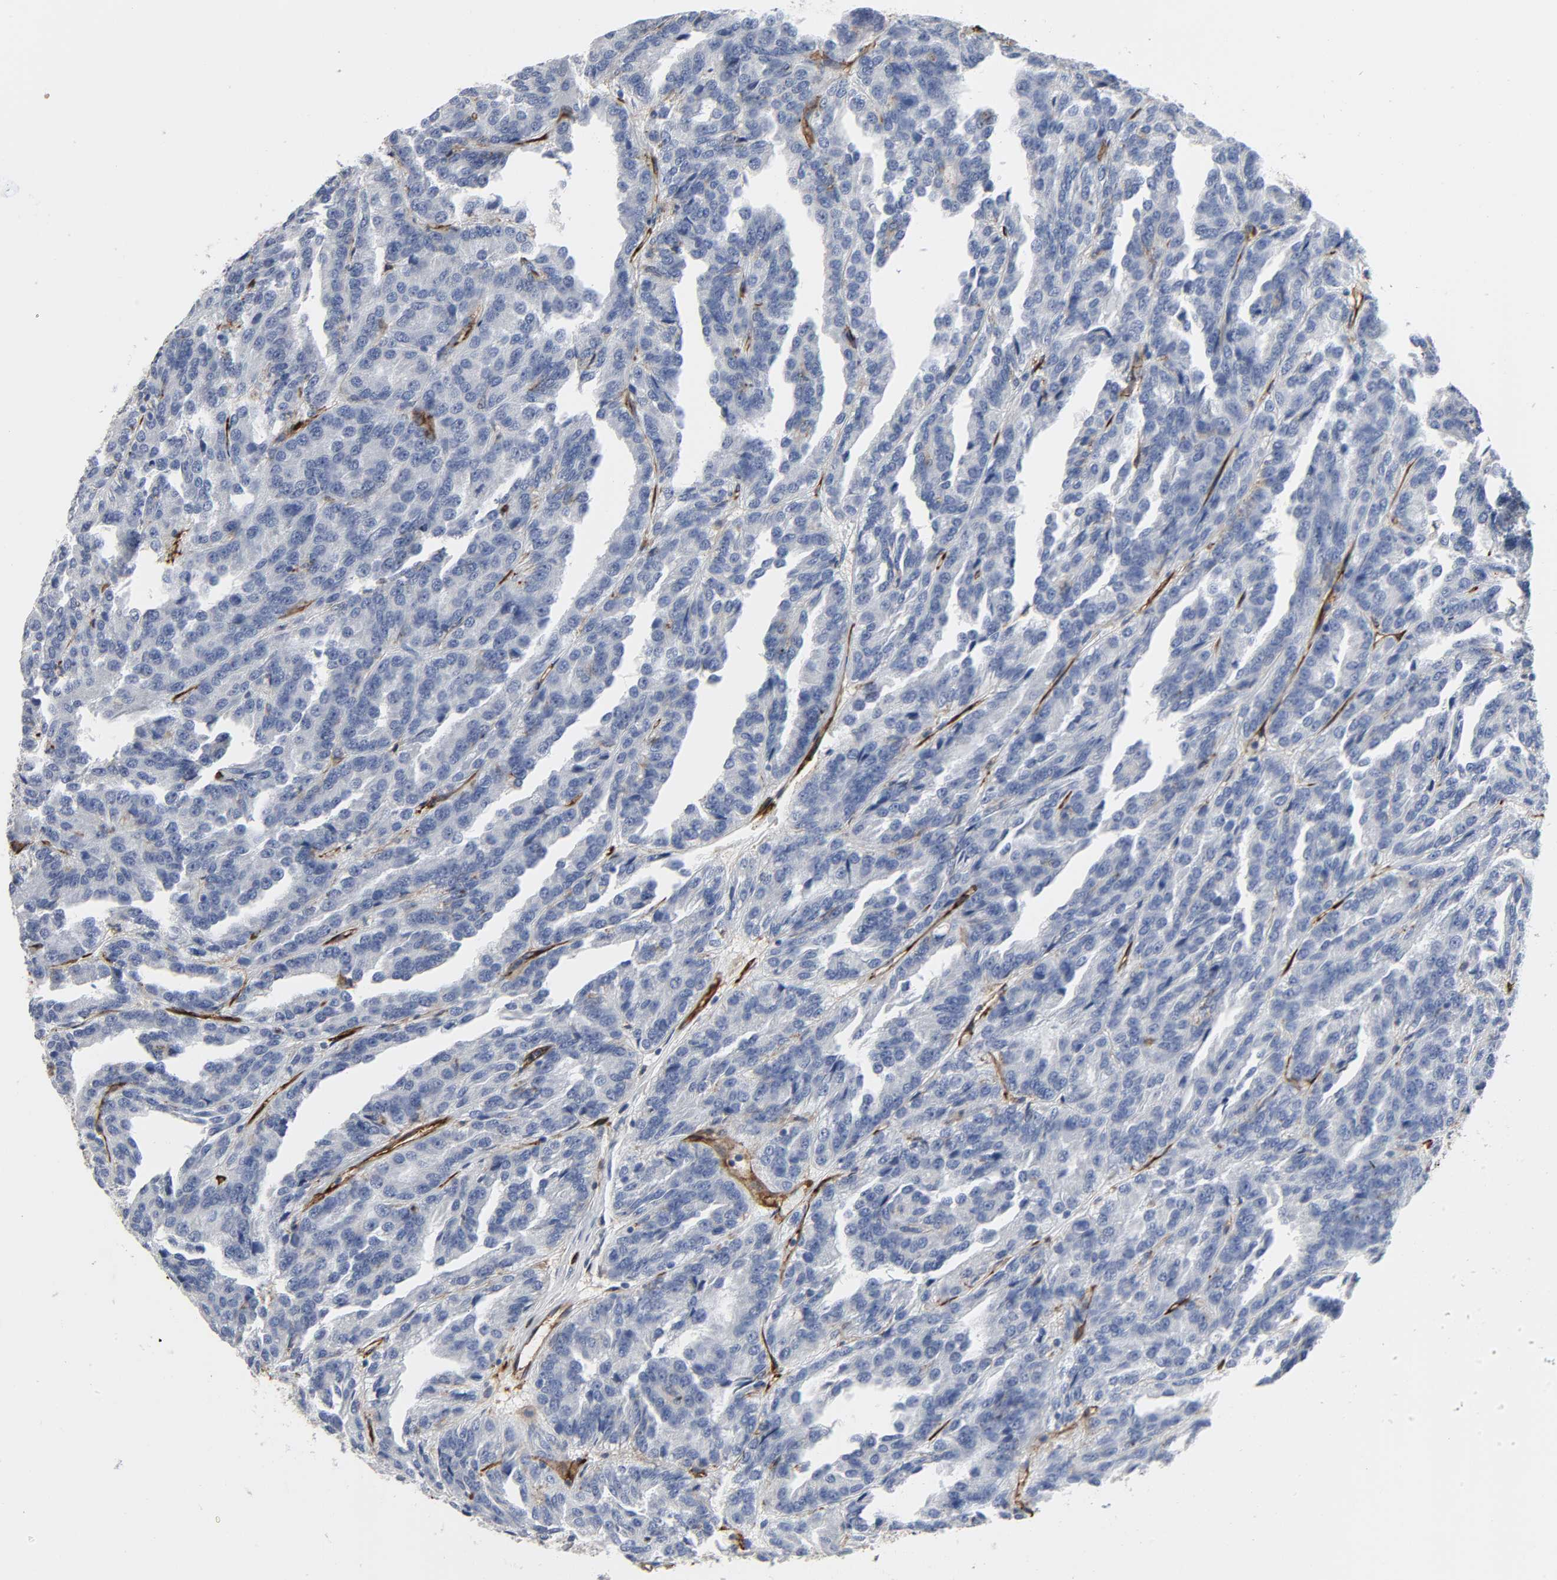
{"staining": {"intensity": "negative", "quantity": "none", "location": "none"}, "tissue": "renal cancer", "cell_type": "Tumor cells", "image_type": "cancer", "snomed": [{"axis": "morphology", "description": "Adenocarcinoma, NOS"}, {"axis": "topography", "description": "Kidney"}], "caption": "The image exhibits no staining of tumor cells in renal cancer. The staining was performed using DAB to visualize the protein expression in brown, while the nuclei were stained in blue with hematoxylin (Magnification: 20x).", "gene": "PECAM1", "patient": {"sex": "male", "age": 46}}